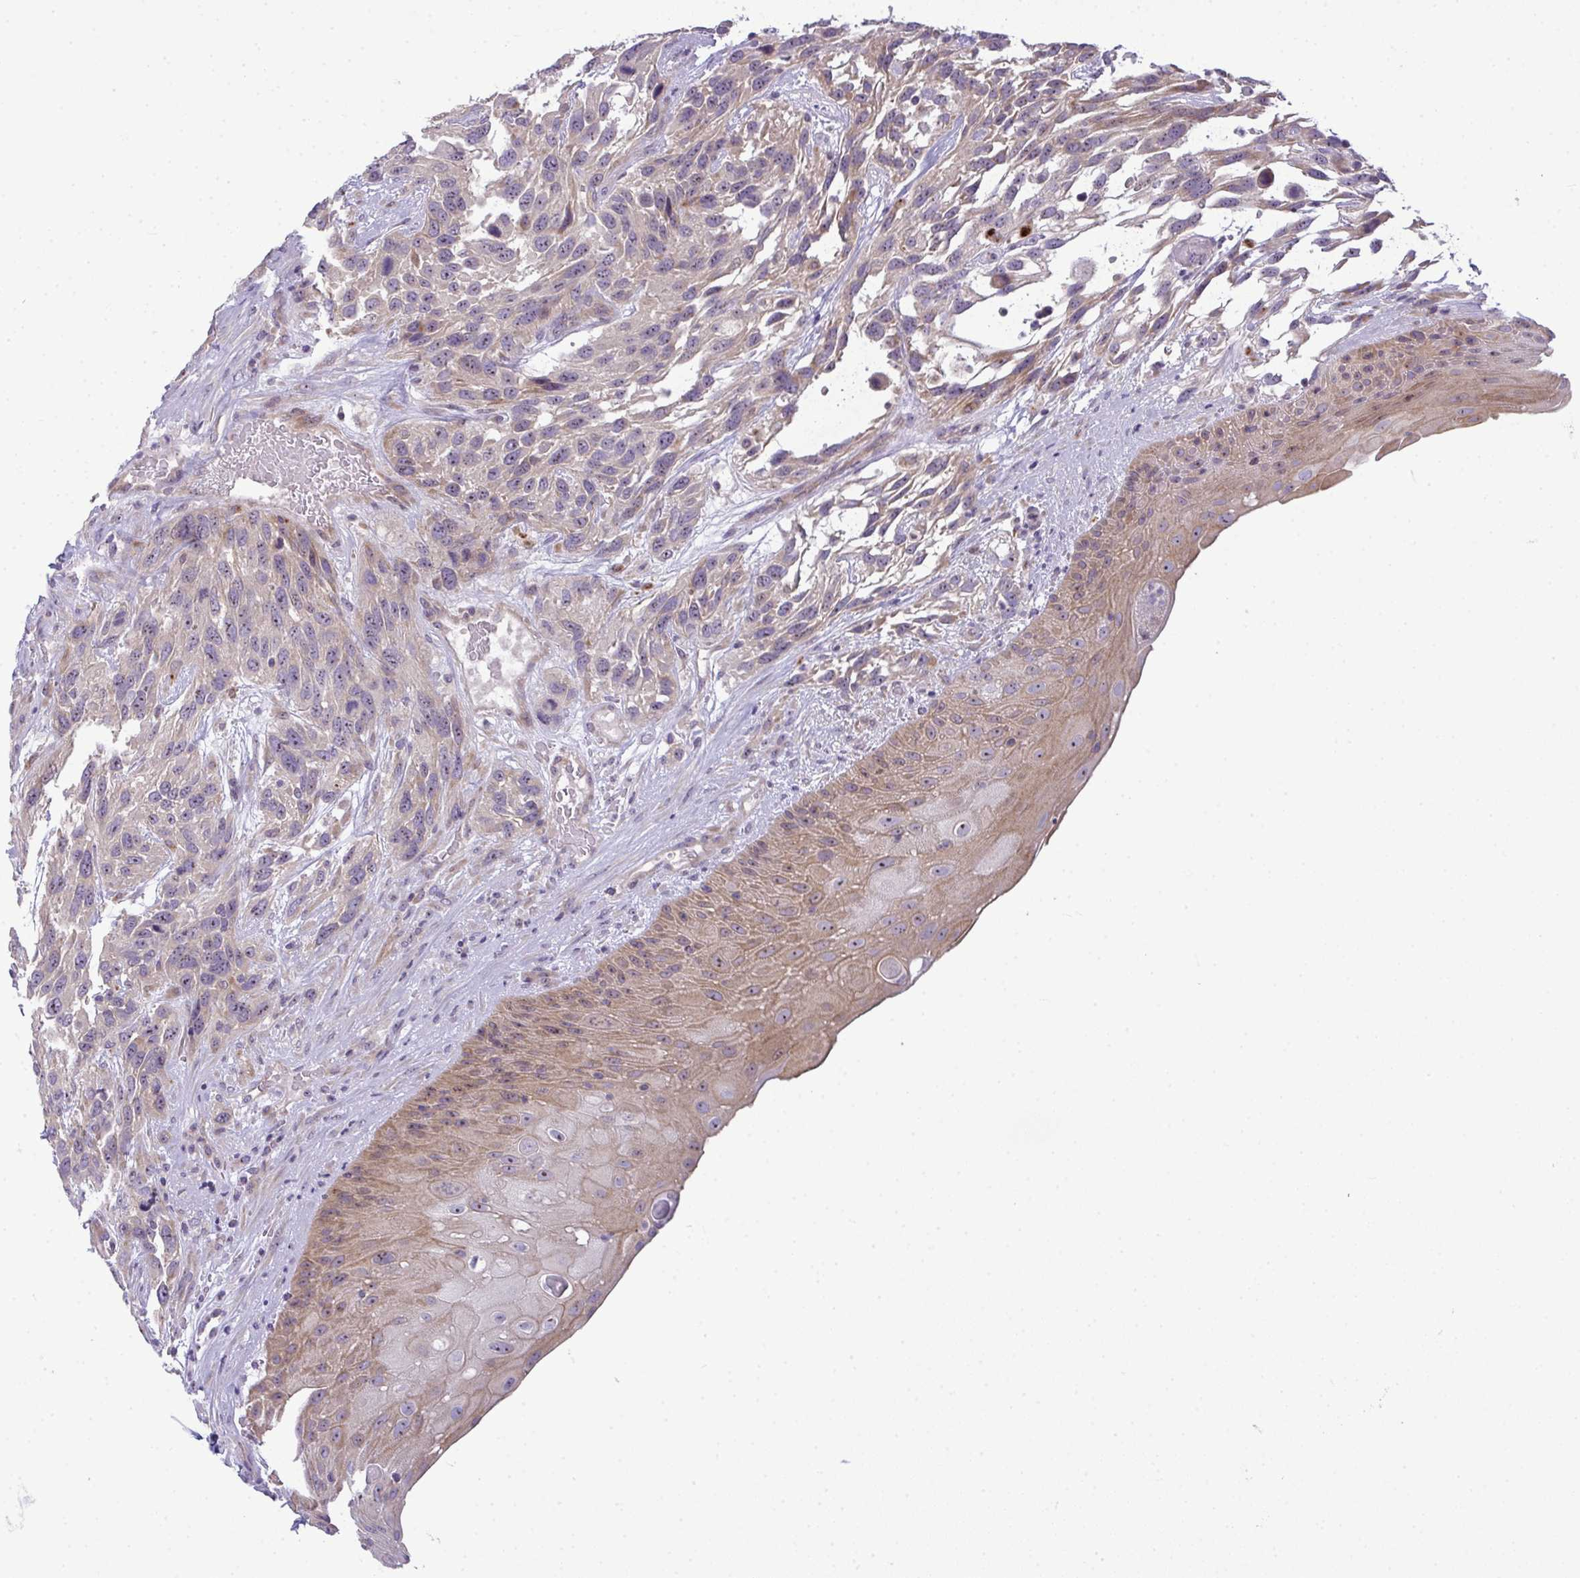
{"staining": {"intensity": "weak", "quantity": "25%-75%", "location": "cytoplasmic/membranous"}, "tissue": "urothelial cancer", "cell_type": "Tumor cells", "image_type": "cancer", "snomed": [{"axis": "morphology", "description": "Urothelial carcinoma, High grade"}, {"axis": "topography", "description": "Urinary bladder"}], "caption": "An IHC photomicrograph of tumor tissue is shown. Protein staining in brown highlights weak cytoplasmic/membranous positivity in urothelial carcinoma (high-grade) within tumor cells. The protein is stained brown, and the nuclei are stained in blue (DAB IHC with brightfield microscopy, high magnification).", "gene": "NT5C1A", "patient": {"sex": "female", "age": 70}}